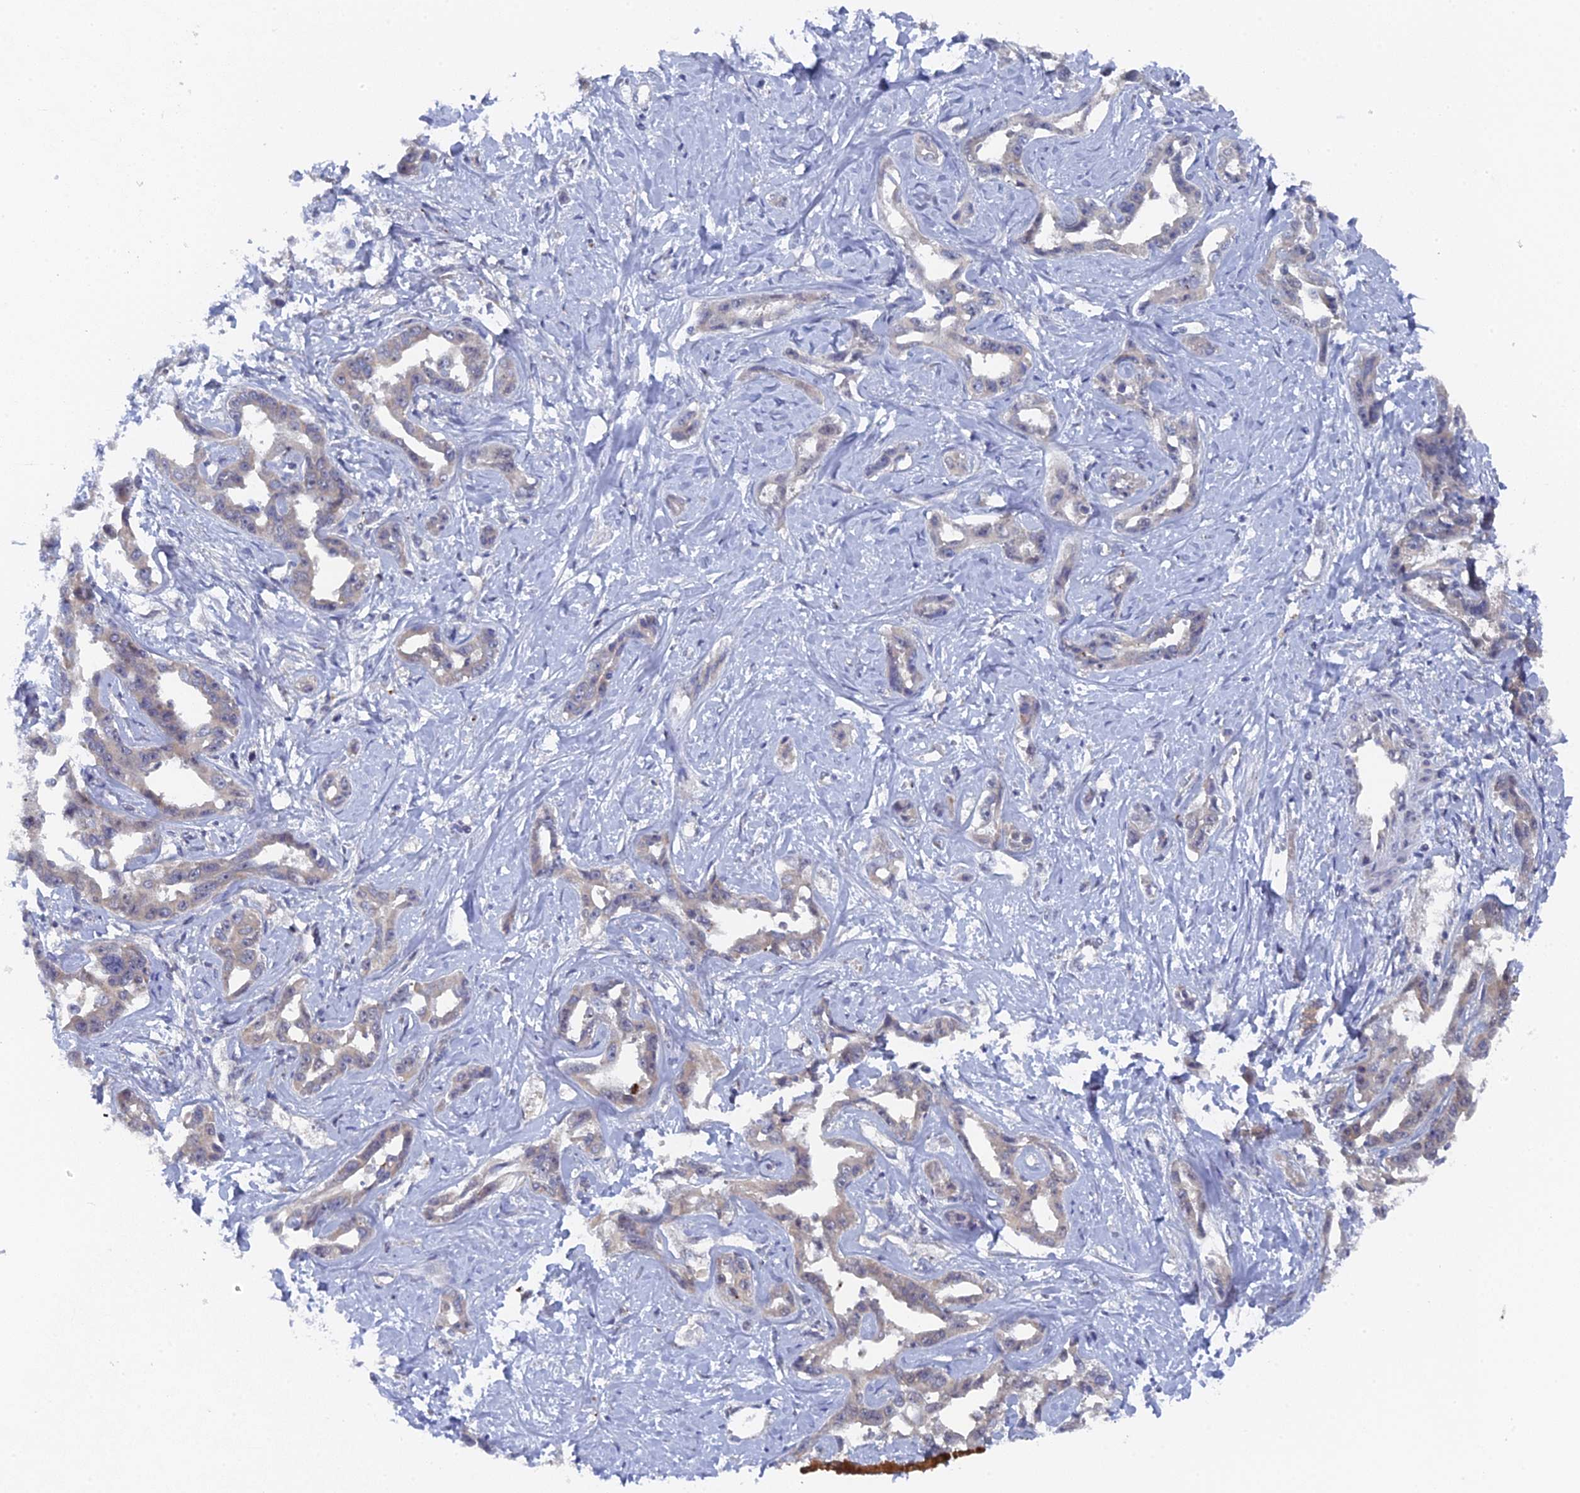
{"staining": {"intensity": "negative", "quantity": "none", "location": "none"}, "tissue": "liver cancer", "cell_type": "Tumor cells", "image_type": "cancer", "snomed": [{"axis": "morphology", "description": "Cholangiocarcinoma"}, {"axis": "topography", "description": "Liver"}], "caption": "Micrograph shows no protein positivity in tumor cells of cholangiocarcinoma (liver) tissue.", "gene": "MIGA2", "patient": {"sex": "male", "age": 59}}